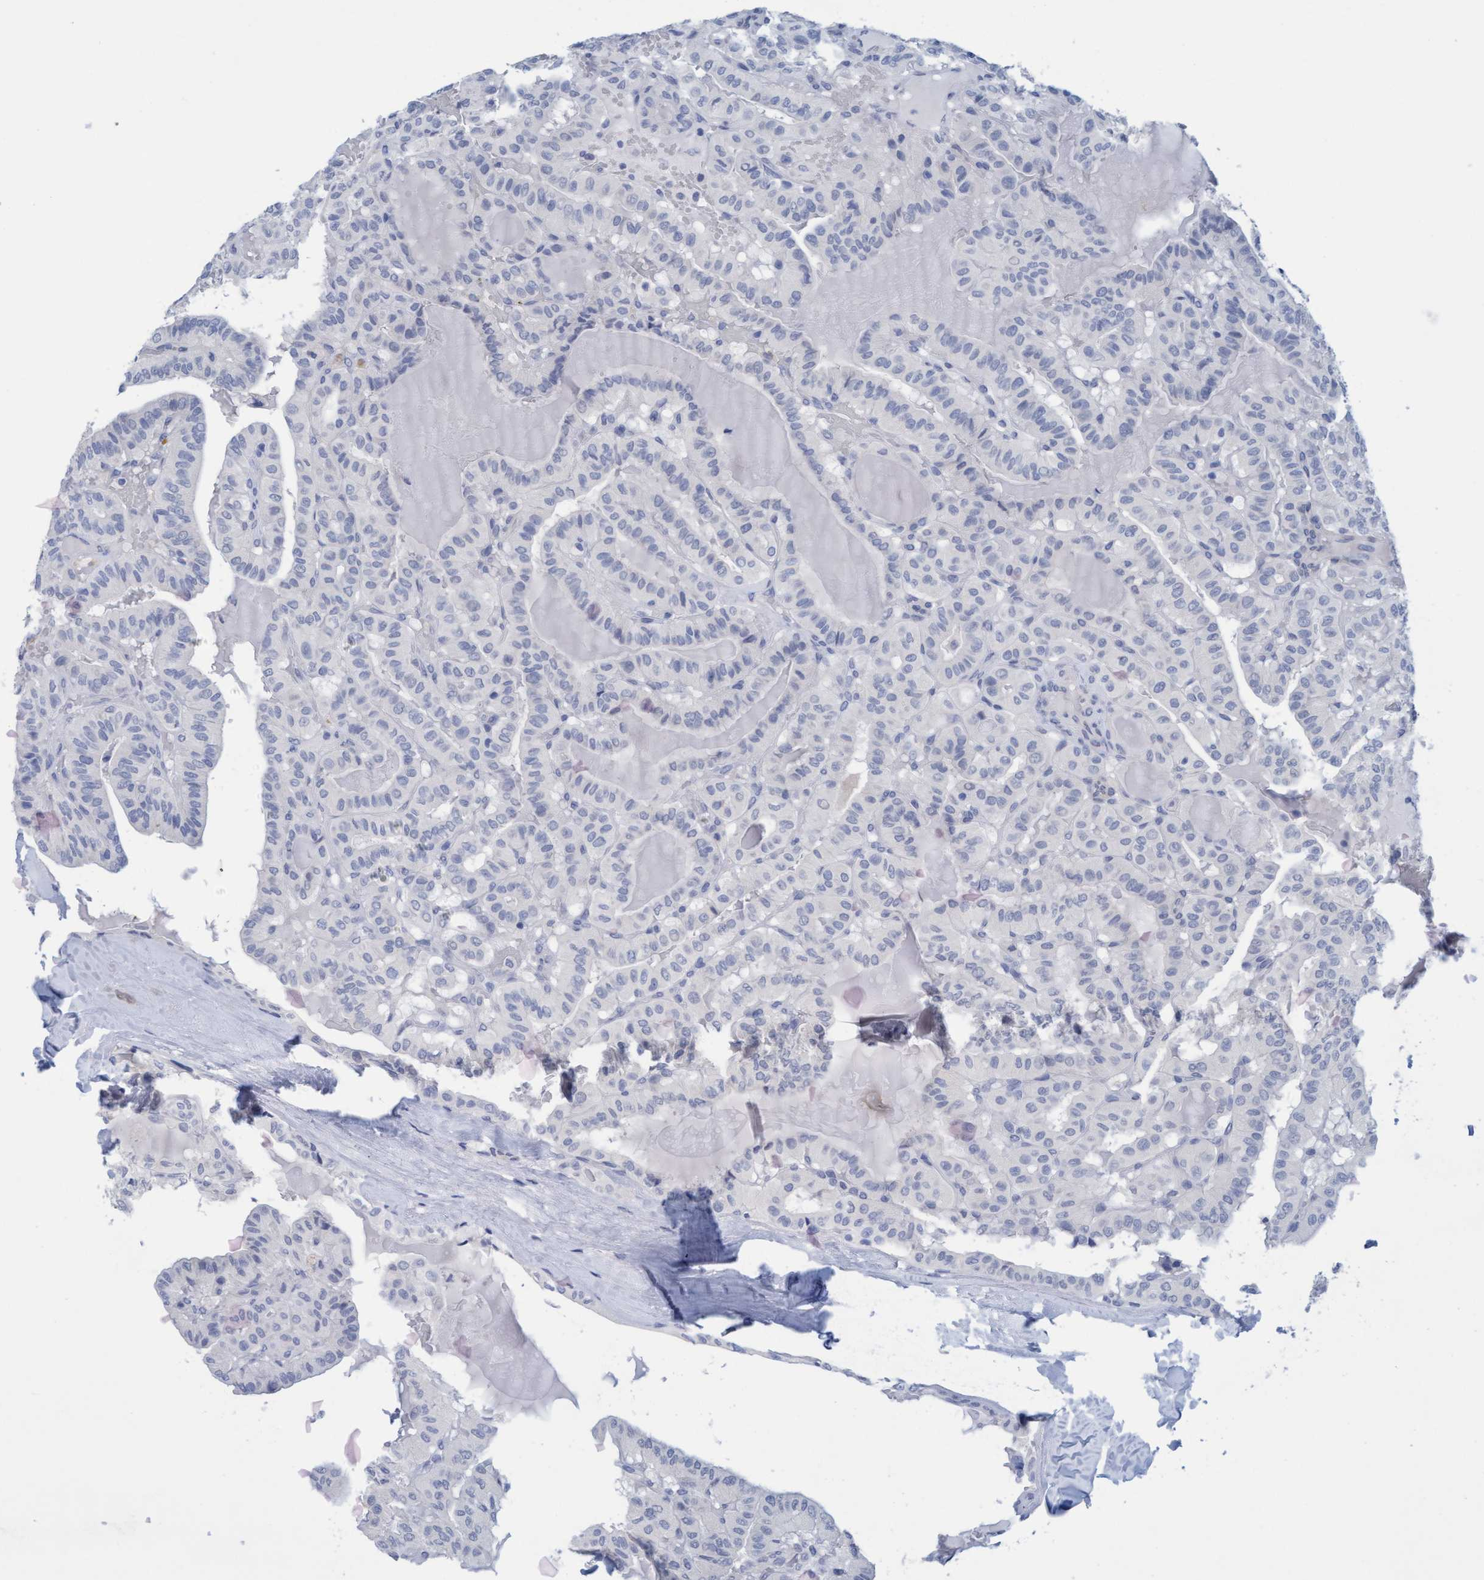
{"staining": {"intensity": "negative", "quantity": "none", "location": "none"}, "tissue": "thyroid cancer", "cell_type": "Tumor cells", "image_type": "cancer", "snomed": [{"axis": "morphology", "description": "Papillary adenocarcinoma, NOS"}, {"axis": "topography", "description": "Thyroid gland"}], "caption": "The photomicrograph displays no staining of tumor cells in thyroid papillary adenocarcinoma.", "gene": "SSTR3", "patient": {"sex": "male", "age": 77}}